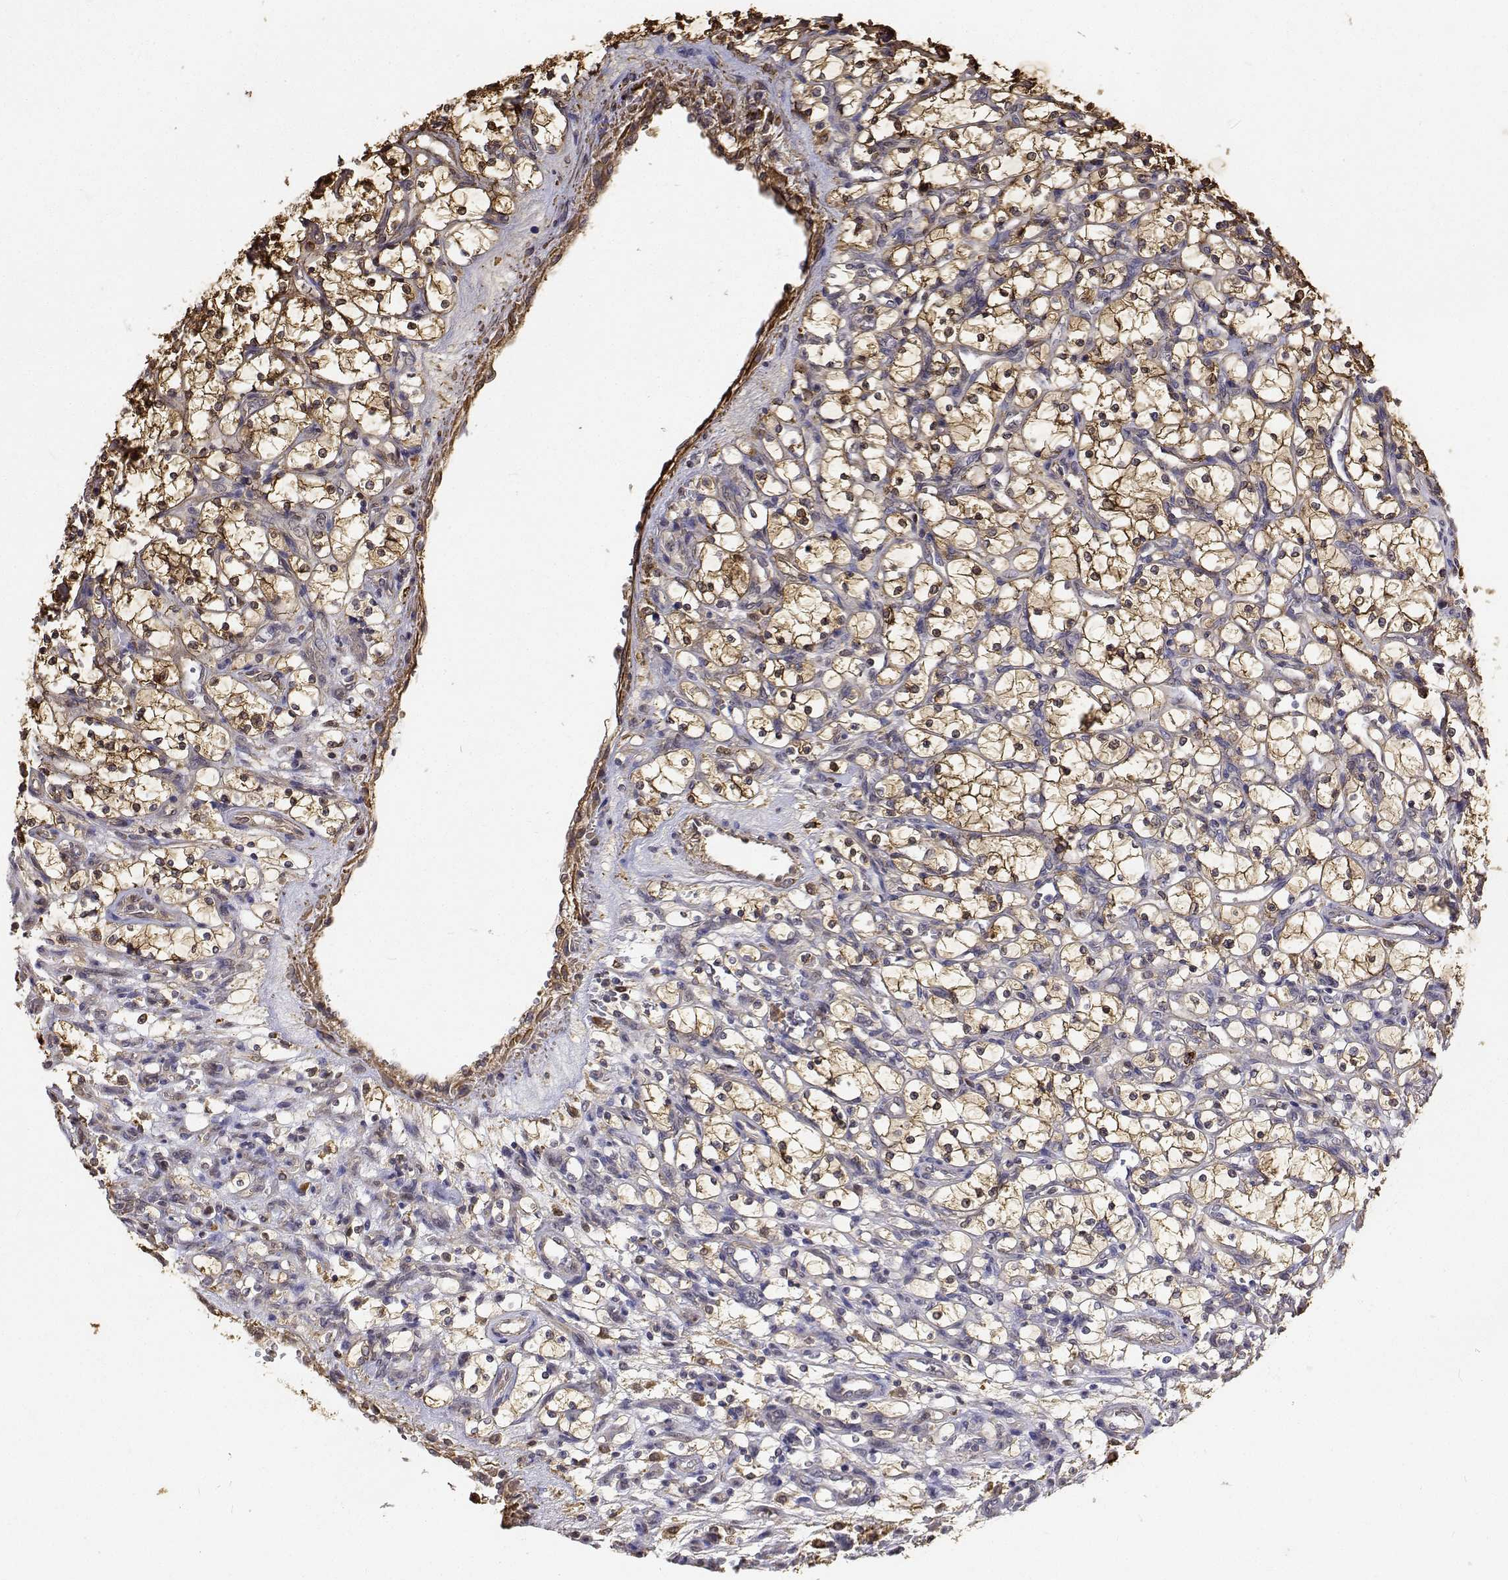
{"staining": {"intensity": "moderate", "quantity": ">75%", "location": "cytoplasmic/membranous,nuclear"}, "tissue": "renal cancer", "cell_type": "Tumor cells", "image_type": "cancer", "snomed": [{"axis": "morphology", "description": "Adenocarcinoma, NOS"}, {"axis": "topography", "description": "Kidney"}], "caption": "A medium amount of moderate cytoplasmic/membranous and nuclear expression is identified in about >75% of tumor cells in renal cancer tissue.", "gene": "PCID2", "patient": {"sex": "female", "age": 69}}